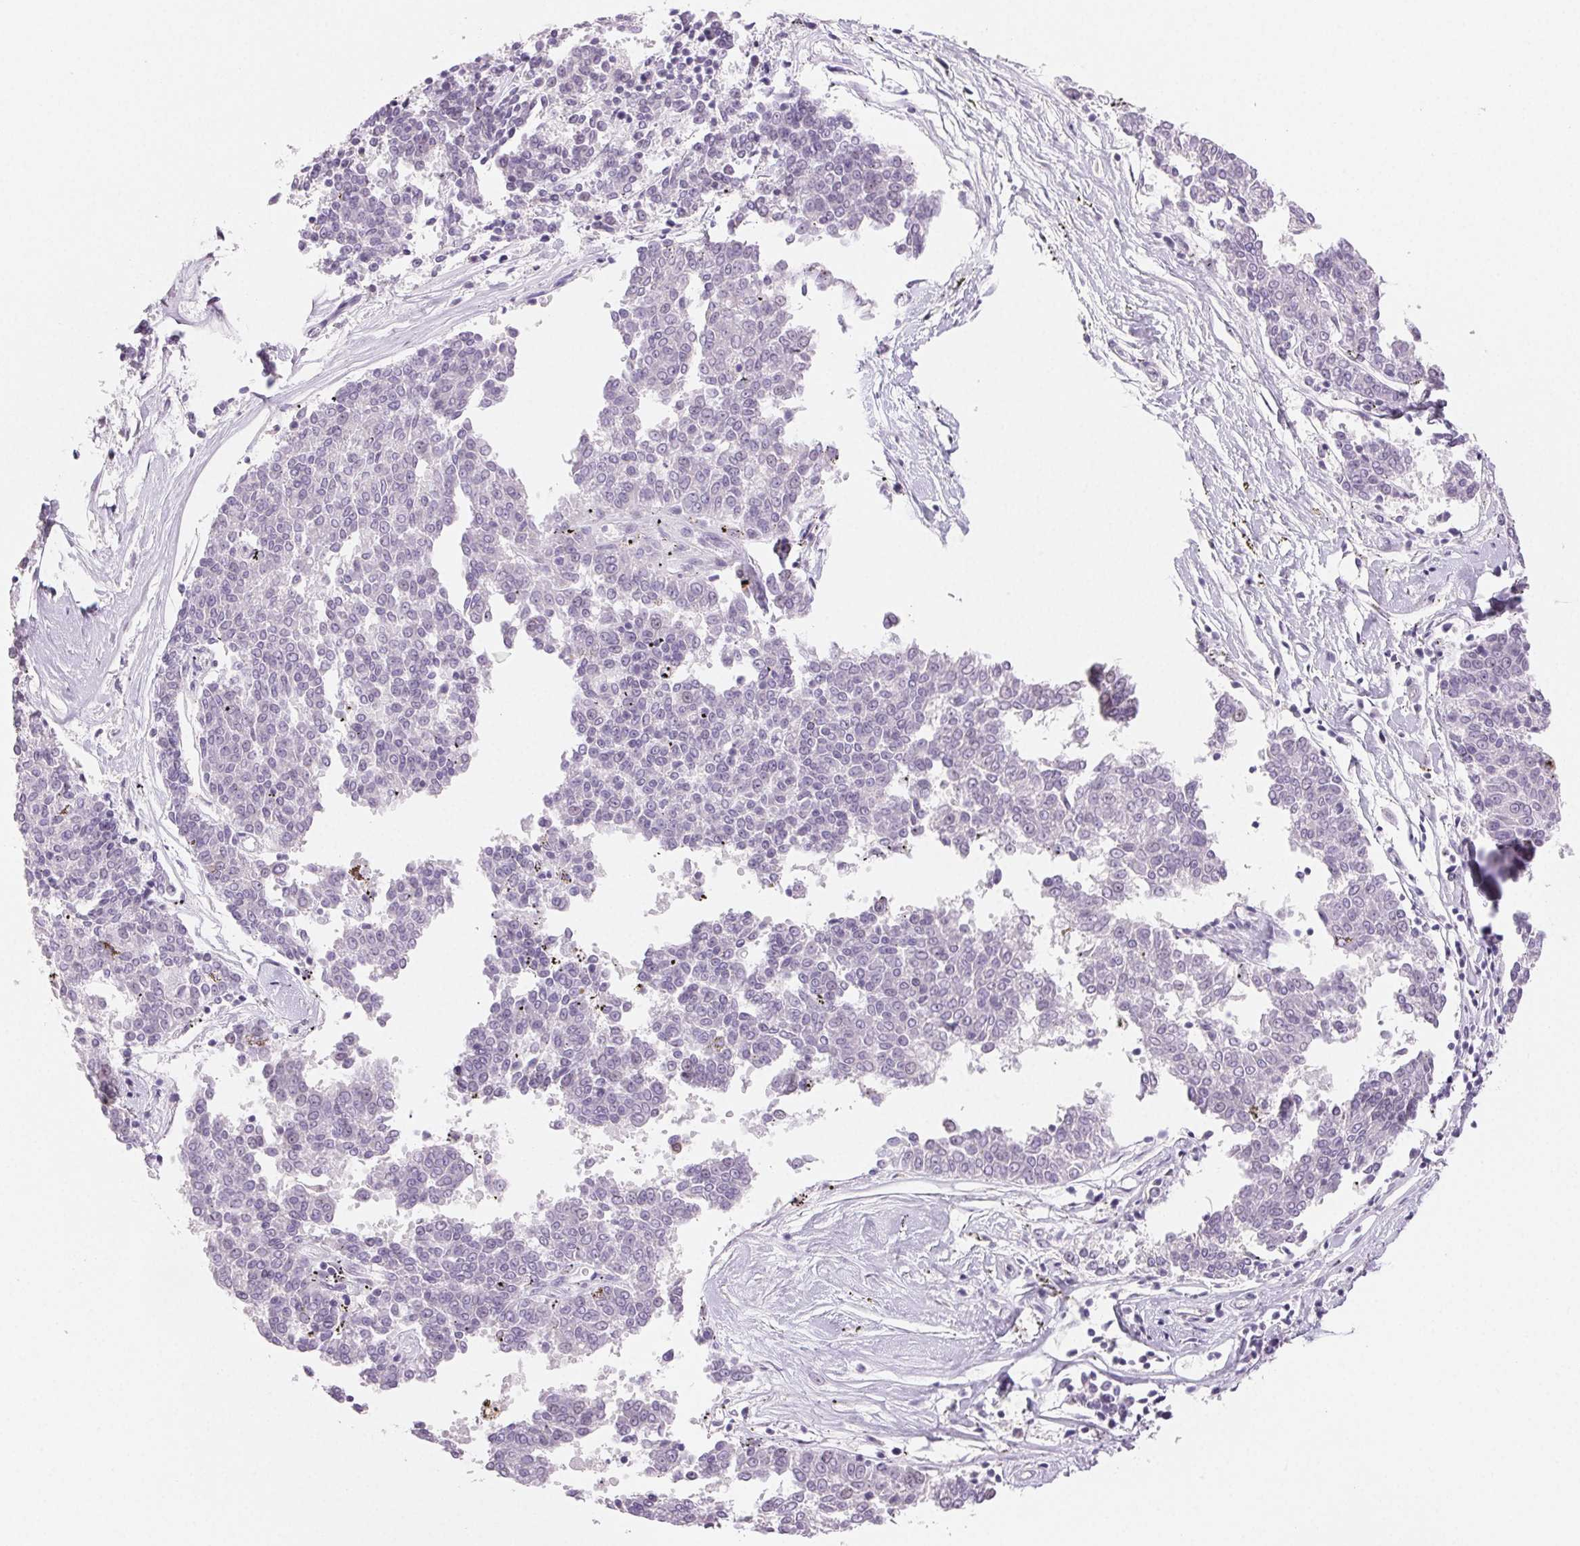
{"staining": {"intensity": "negative", "quantity": "none", "location": "none"}, "tissue": "melanoma", "cell_type": "Tumor cells", "image_type": "cancer", "snomed": [{"axis": "morphology", "description": "Malignant melanoma, NOS"}, {"axis": "topography", "description": "Skin"}], "caption": "Photomicrograph shows no protein positivity in tumor cells of malignant melanoma tissue.", "gene": "BPIFB2", "patient": {"sex": "female", "age": 72}}